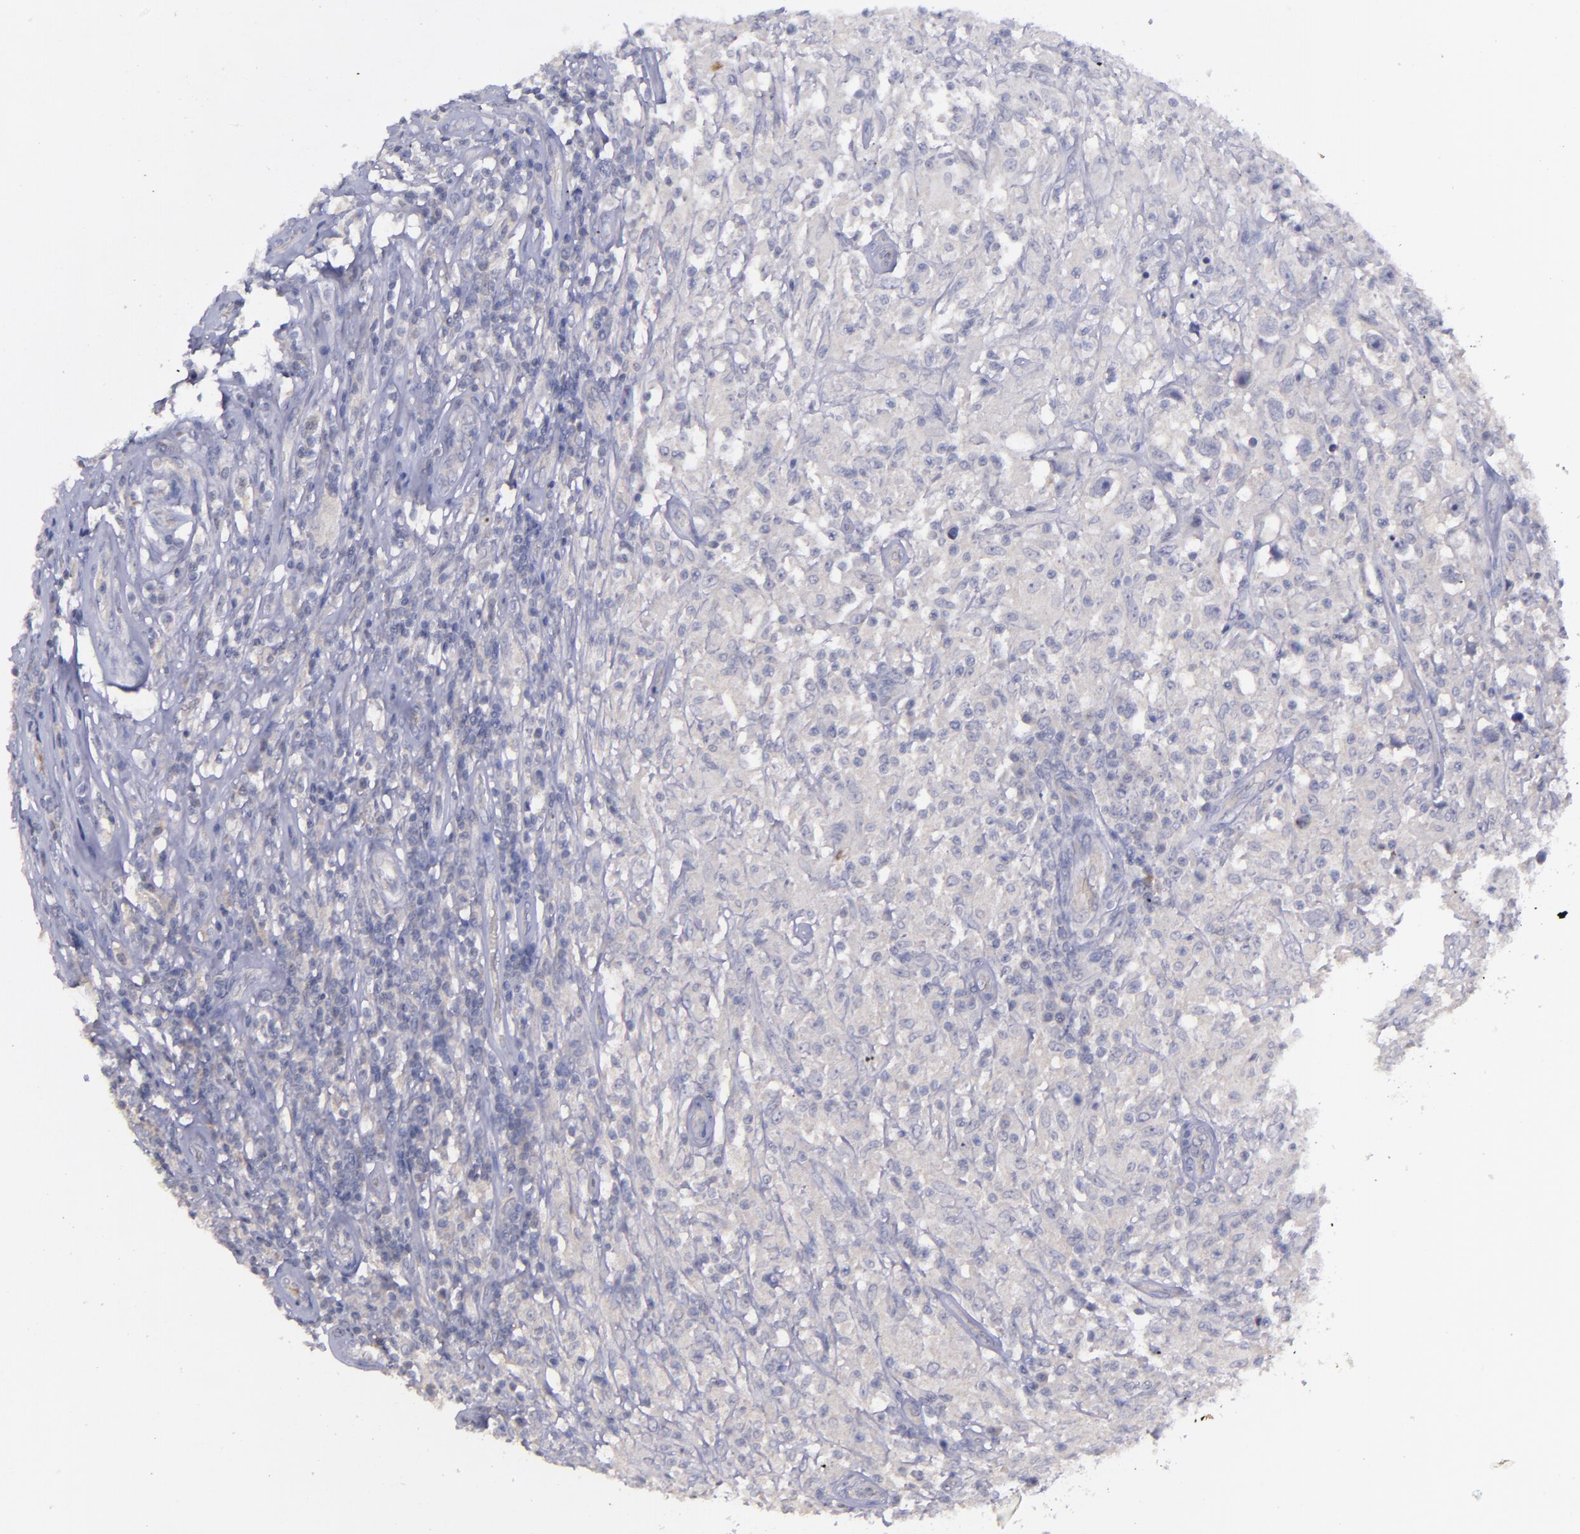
{"staining": {"intensity": "negative", "quantity": "none", "location": "none"}, "tissue": "testis cancer", "cell_type": "Tumor cells", "image_type": "cancer", "snomed": [{"axis": "morphology", "description": "Seminoma, NOS"}, {"axis": "topography", "description": "Testis"}], "caption": "Tumor cells are negative for protein expression in human seminoma (testis).", "gene": "MASP1", "patient": {"sex": "male", "age": 34}}